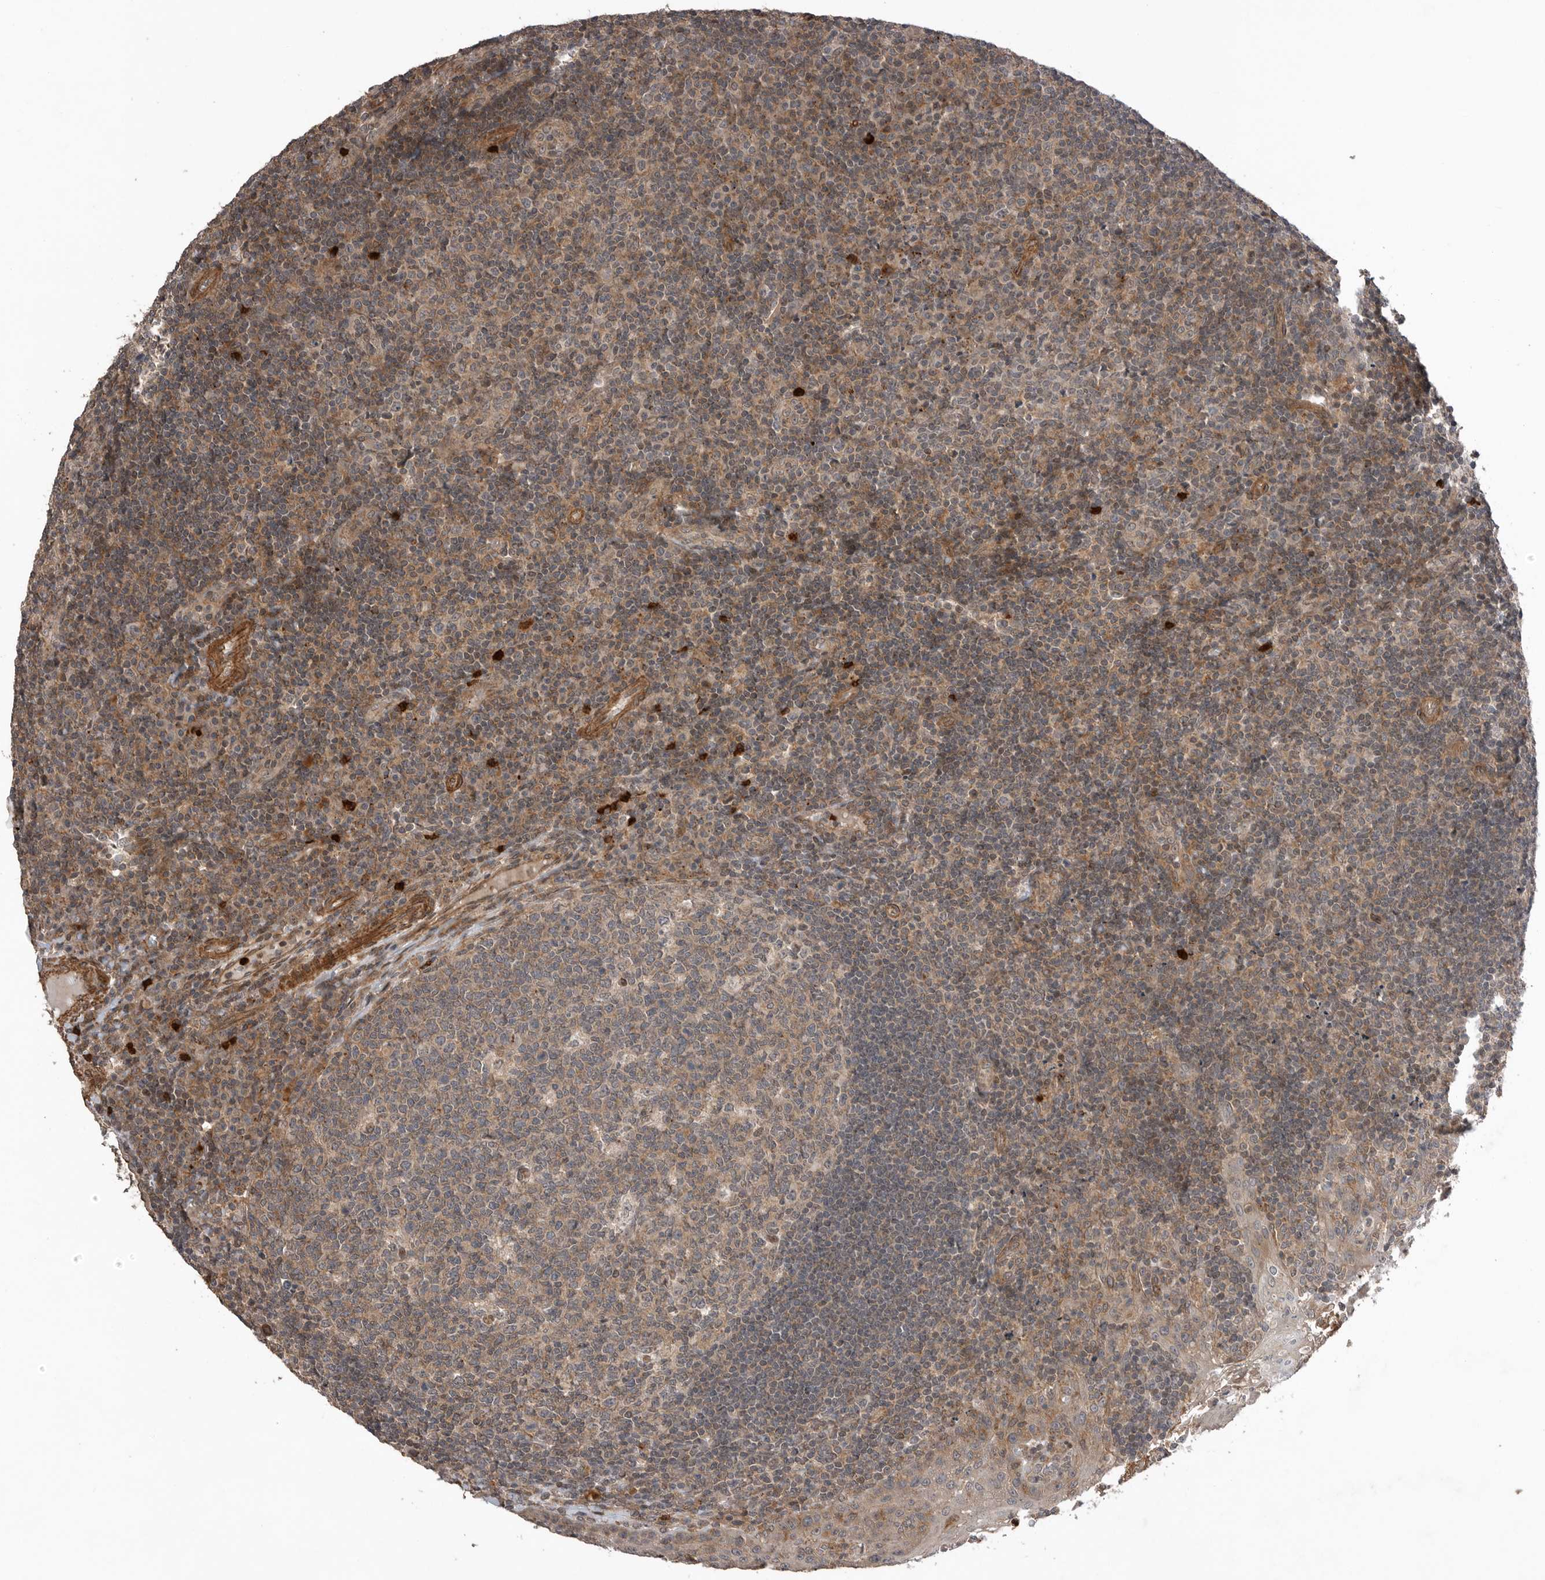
{"staining": {"intensity": "weak", "quantity": ">75%", "location": "cytoplasmic/membranous"}, "tissue": "tonsil", "cell_type": "Germinal center cells", "image_type": "normal", "snomed": [{"axis": "morphology", "description": "Normal tissue, NOS"}, {"axis": "topography", "description": "Tonsil"}], "caption": "The histopathology image displays staining of normal tonsil, revealing weak cytoplasmic/membranous protein positivity (brown color) within germinal center cells.", "gene": "PEAK1", "patient": {"sex": "female", "age": 40}}